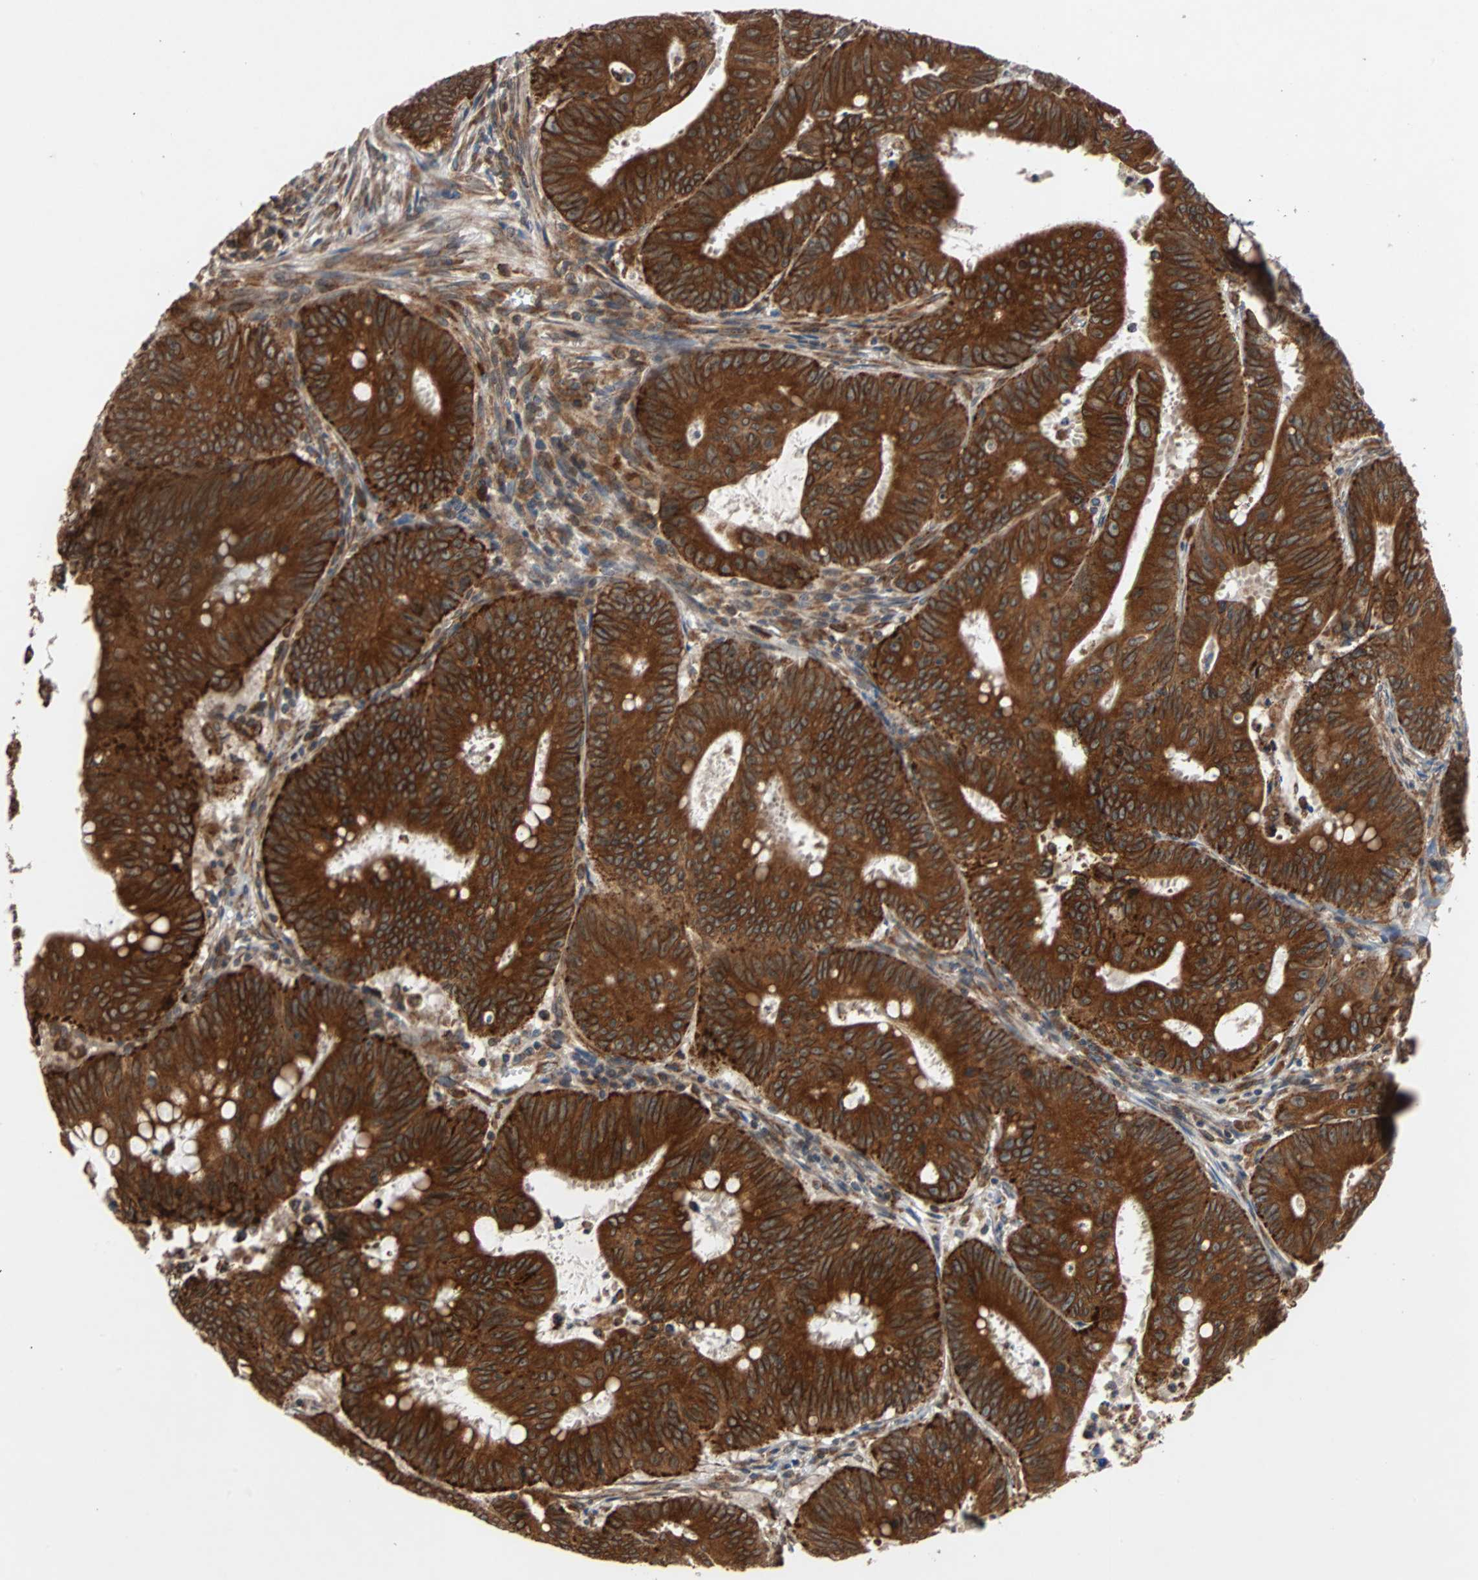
{"staining": {"intensity": "strong", "quantity": ">75%", "location": "cytoplasmic/membranous"}, "tissue": "colorectal cancer", "cell_type": "Tumor cells", "image_type": "cancer", "snomed": [{"axis": "morphology", "description": "Adenocarcinoma, NOS"}, {"axis": "topography", "description": "Colon"}], "caption": "Colorectal adenocarcinoma tissue reveals strong cytoplasmic/membranous staining in about >75% of tumor cells, visualized by immunohistochemistry. Using DAB (brown) and hematoxylin (blue) stains, captured at high magnification using brightfield microscopy.", "gene": "AUP1", "patient": {"sex": "male", "age": 45}}